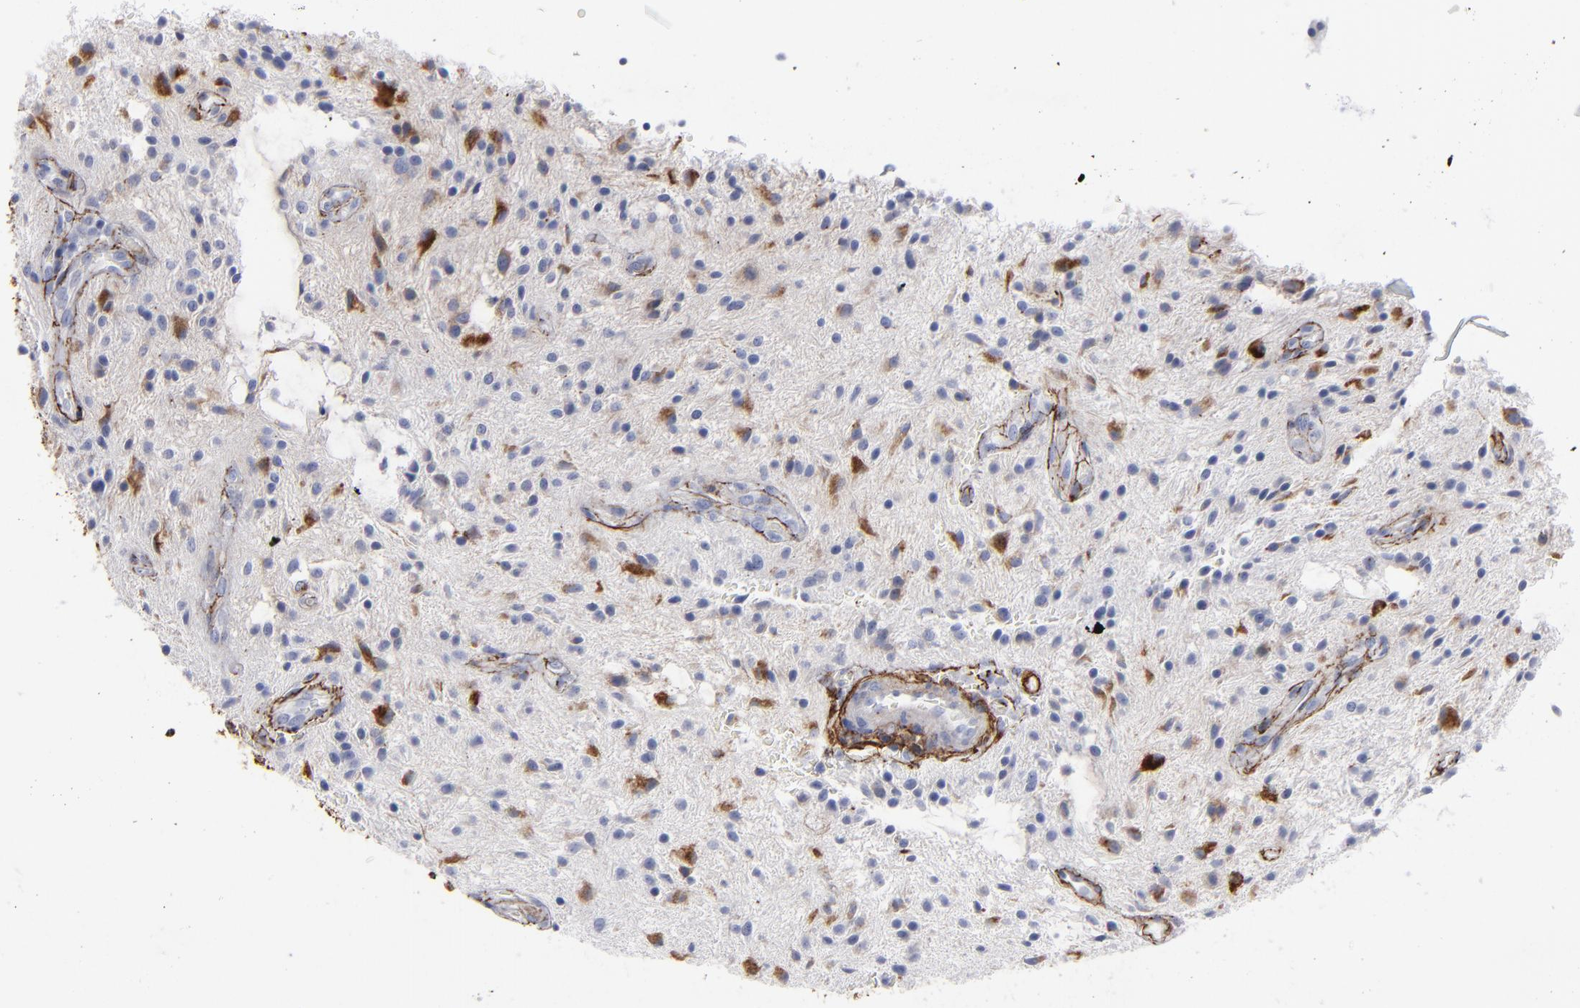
{"staining": {"intensity": "strong", "quantity": "<25%", "location": "cytoplasmic/membranous"}, "tissue": "glioma", "cell_type": "Tumor cells", "image_type": "cancer", "snomed": [{"axis": "morphology", "description": "Glioma, malignant, NOS"}, {"axis": "topography", "description": "Cerebellum"}], "caption": "Strong cytoplasmic/membranous expression is present in approximately <25% of tumor cells in glioma. Using DAB (brown) and hematoxylin (blue) stains, captured at high magnification using brightfield microscopy.", "gene": "EMILIN1", "patient": {"sex": "female", "age": 10}}